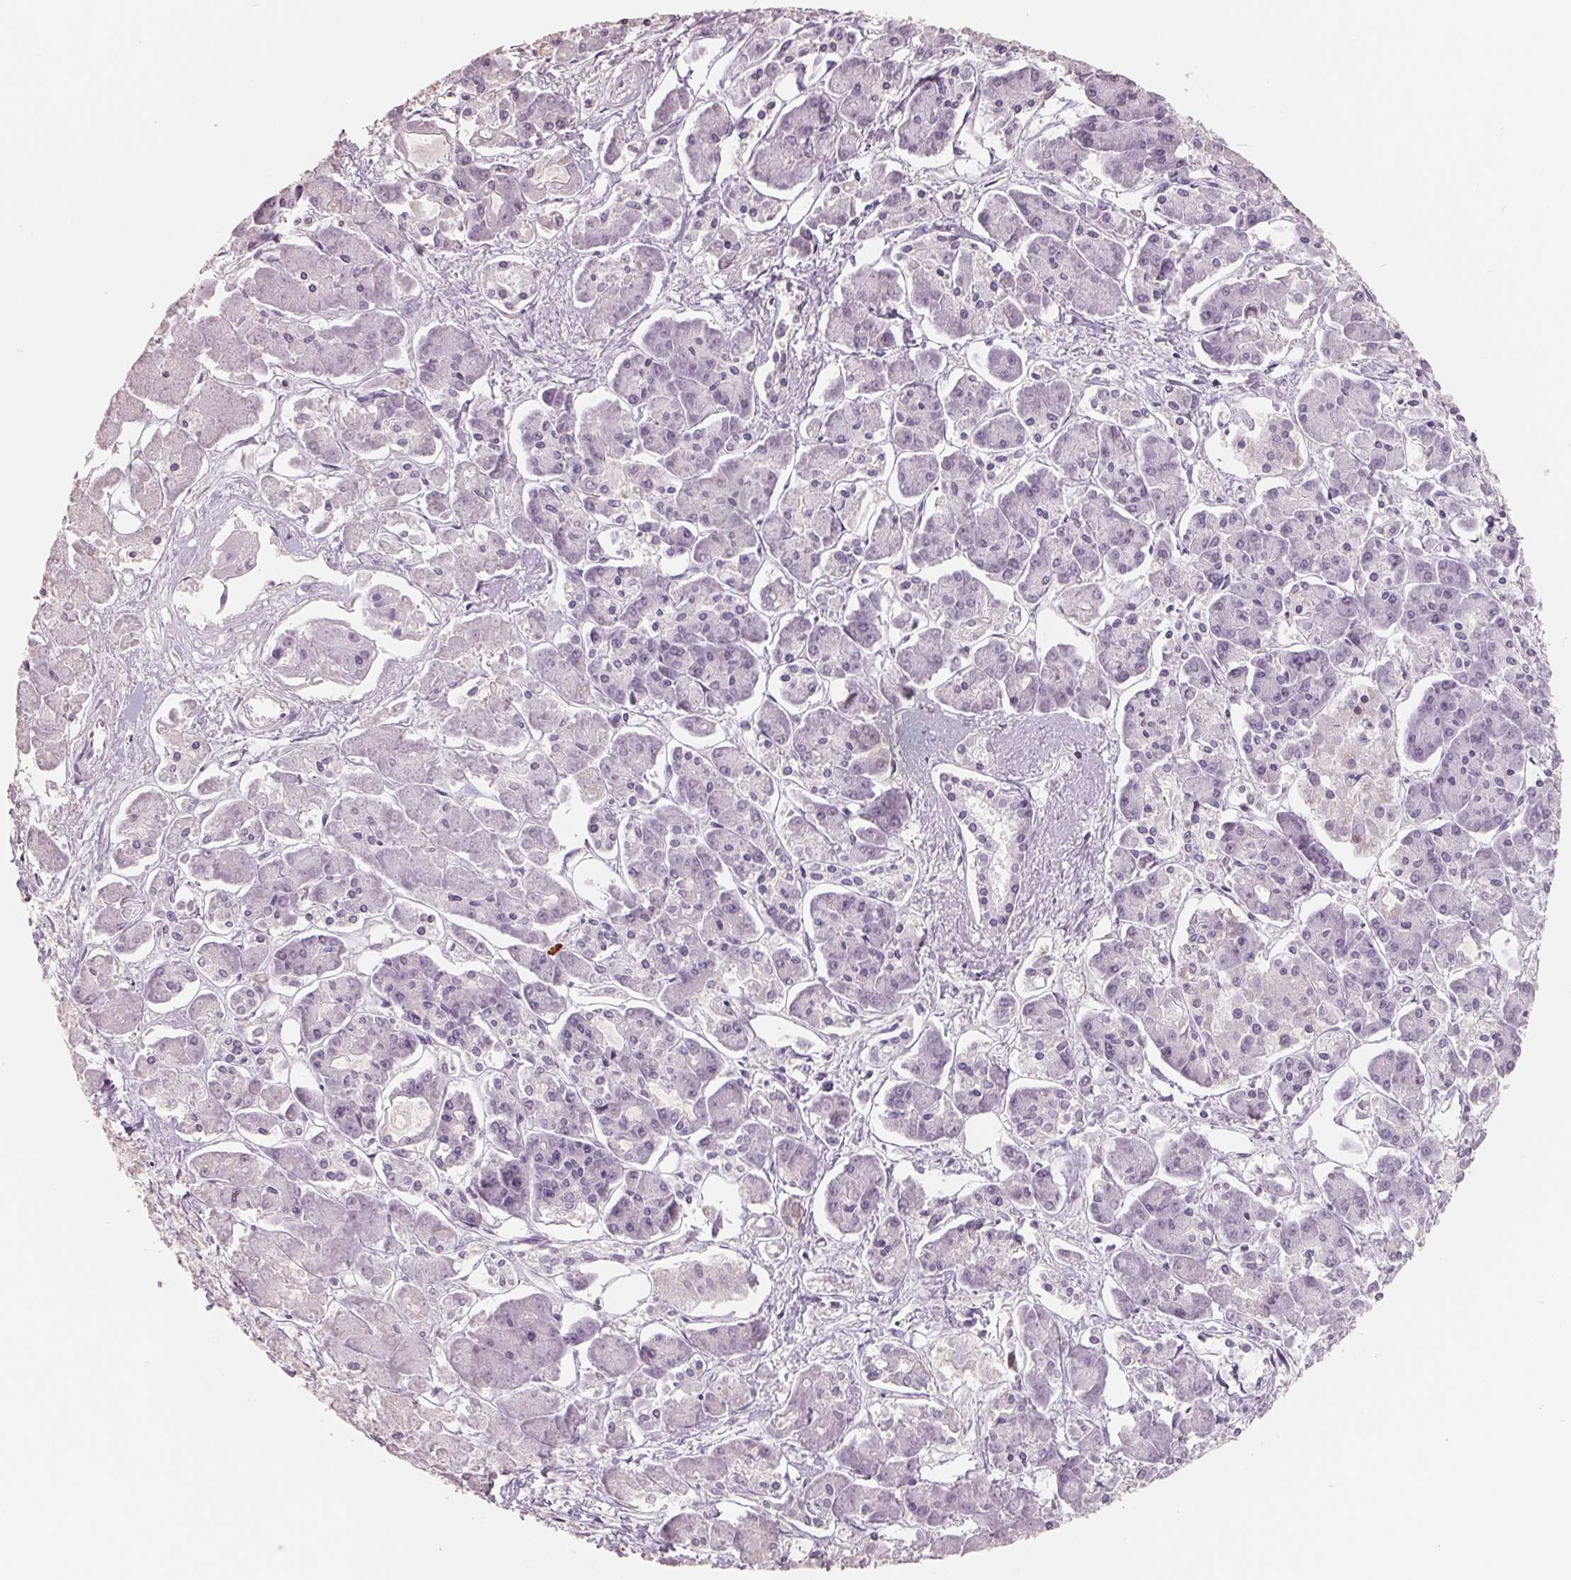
{"staining": {"intensity": "negative", "quantity": "none", "location": "none"}, "tissue": "pancreatic cancer", "cell_type": "Tumor cells", "image_type": "cancer", "snomed": [{"axis": "morphology", "description": "Adenocarcinoma, NOS"}, {"axis": "topography", "description": "Pancreas"}], "caption": "Micrograph shows no protein staining in tumor cells of pancreatic cancer tissue.", "gene": "FTCD", "patient": {"sex": "male", "age": 85}}